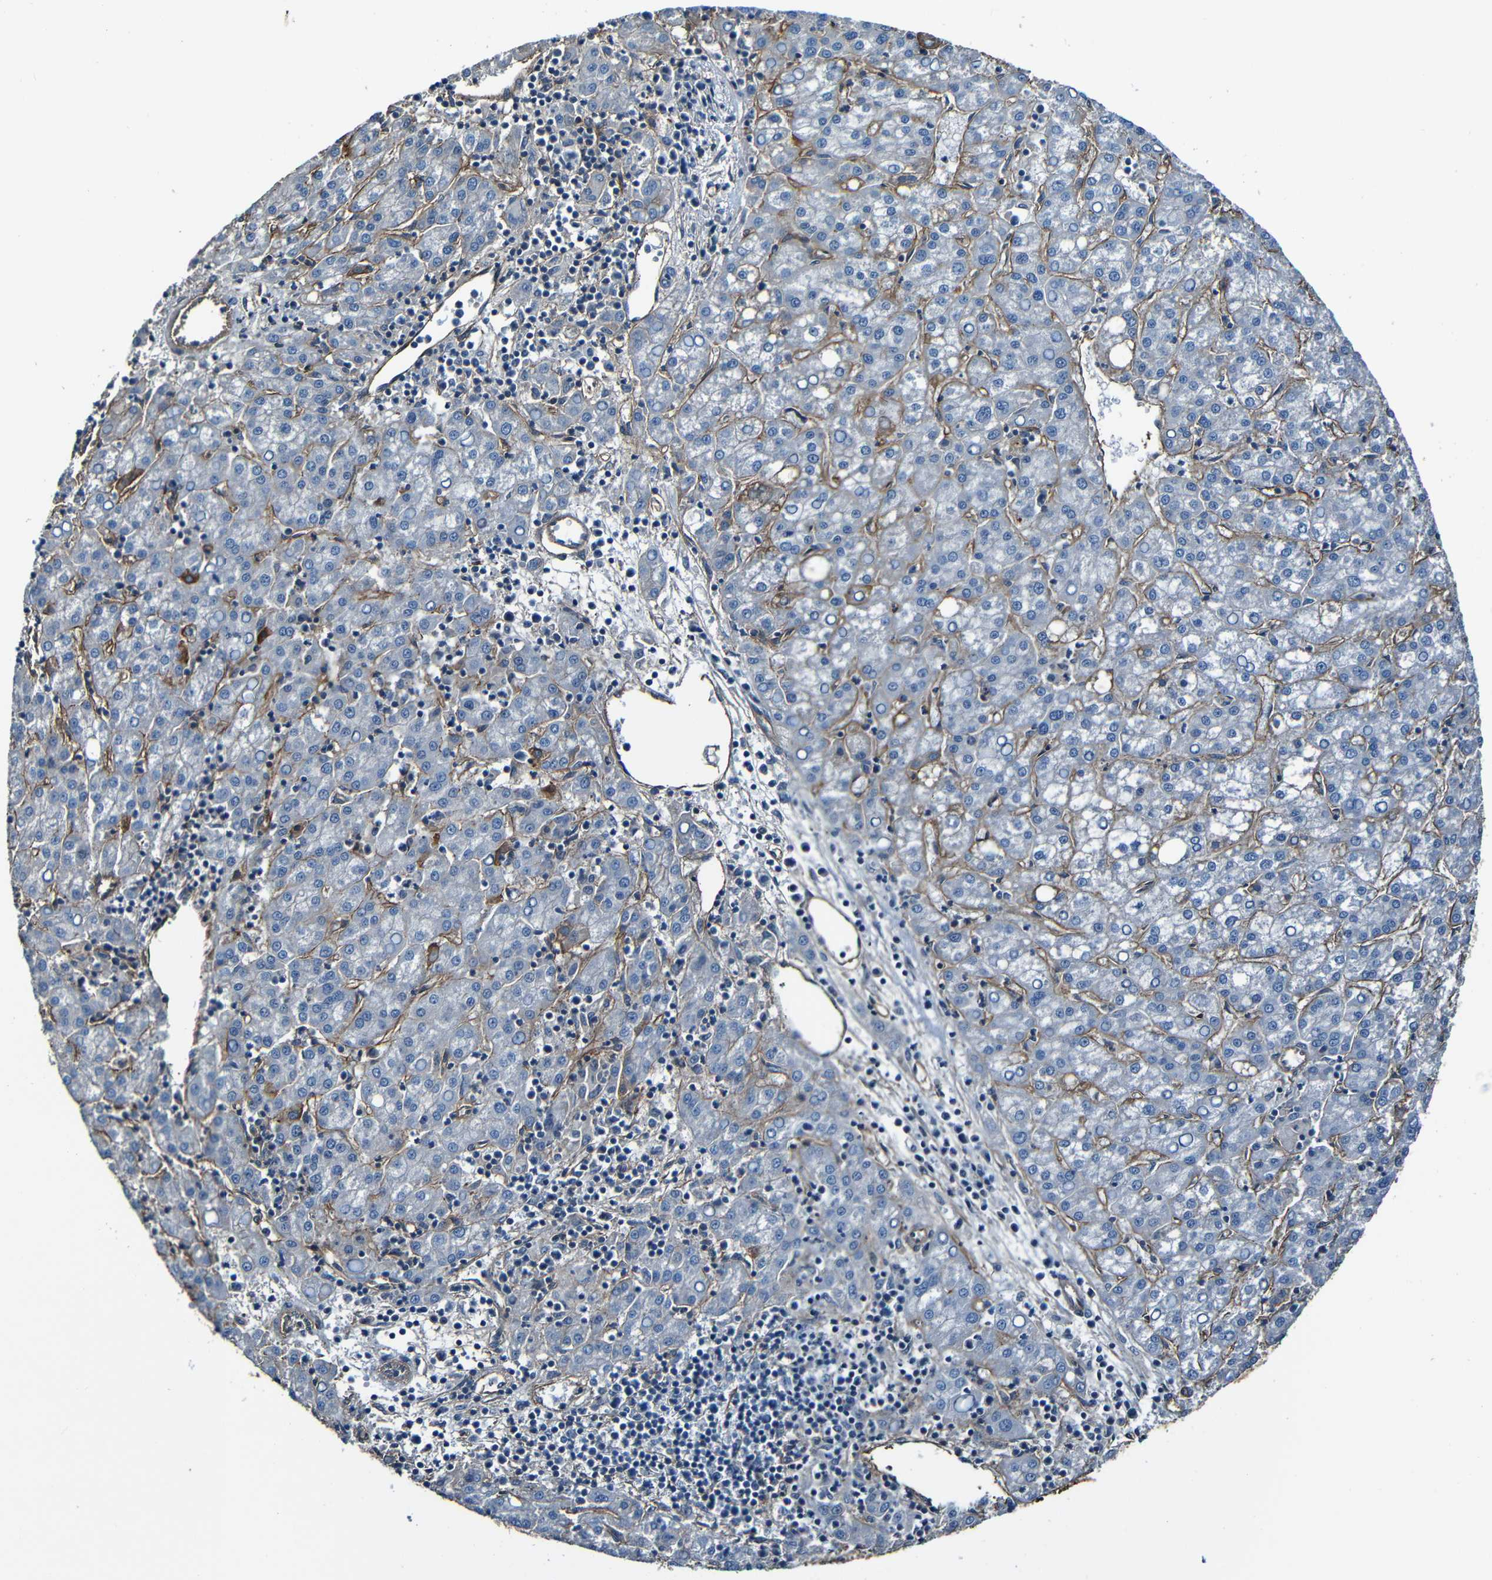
{"staining": {"intensity": "moderate", "quantity": "<25%", "location": "cytoplasmic/membranous"}, "tissue": "liver cancer", "cell_type": "Tumor cells", "image_type": "cancer", "snomed": [{"axis": "morphology", "description": "Carcinoma, Hepatocellular, NOS"}, {"axis": "topography", "description": "Liver"}], "caption": "The image displays immunohistochemical staining of liver hepatocellular carcinoma. There is moderate cytoplasmic/membranous expression is present in approximately <25% of tumor cells.", "gene": "LGR5", "patient": {"sex": "female", "age": 58}}